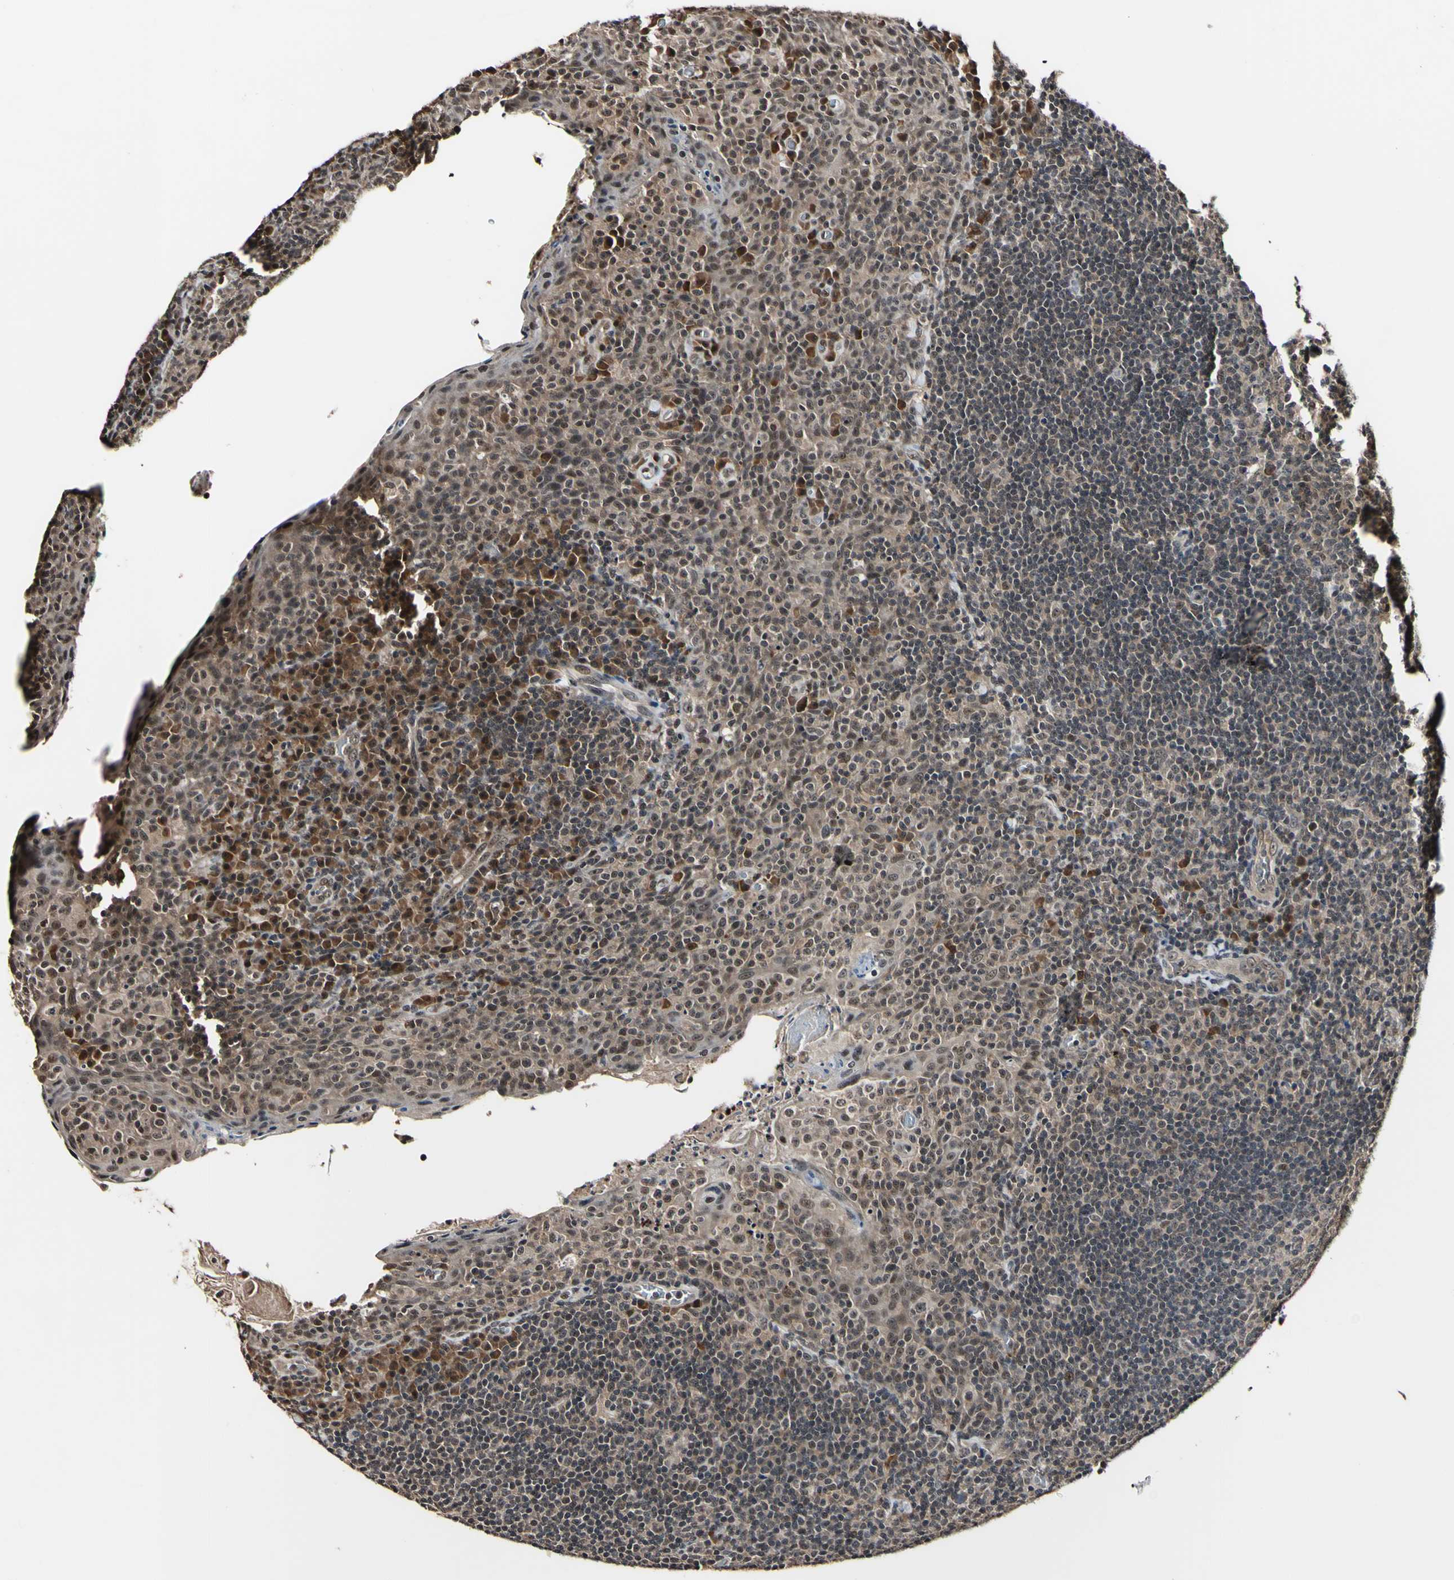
{"staining": {"intensity": "weak", "quantity": ">75%", "location": "cytoplasmic/membranous,nuclear"}, "tissue": "tonsil", "cell_type": "Germinal center cells", "image_type": "normal", "snomed": [{"axis": "morphology", "description": "Normal tissue, NOS"}, {"axis": "topography", "description": "Tonsil"}], "caption": "Benign tonsil reveals weak cytoplasmic/membranous,nuclear expression in approximately >75% of germinal center cells, visualized by immunohistochemistry. Using DAB (3,3'-diaminobenzidine) (brown) and hematoxylin (blue) stains, captured at high magnification using brightfield microscopy.", "gene": "PSMD10", "patient": {"sex": "male", "age": 17}}